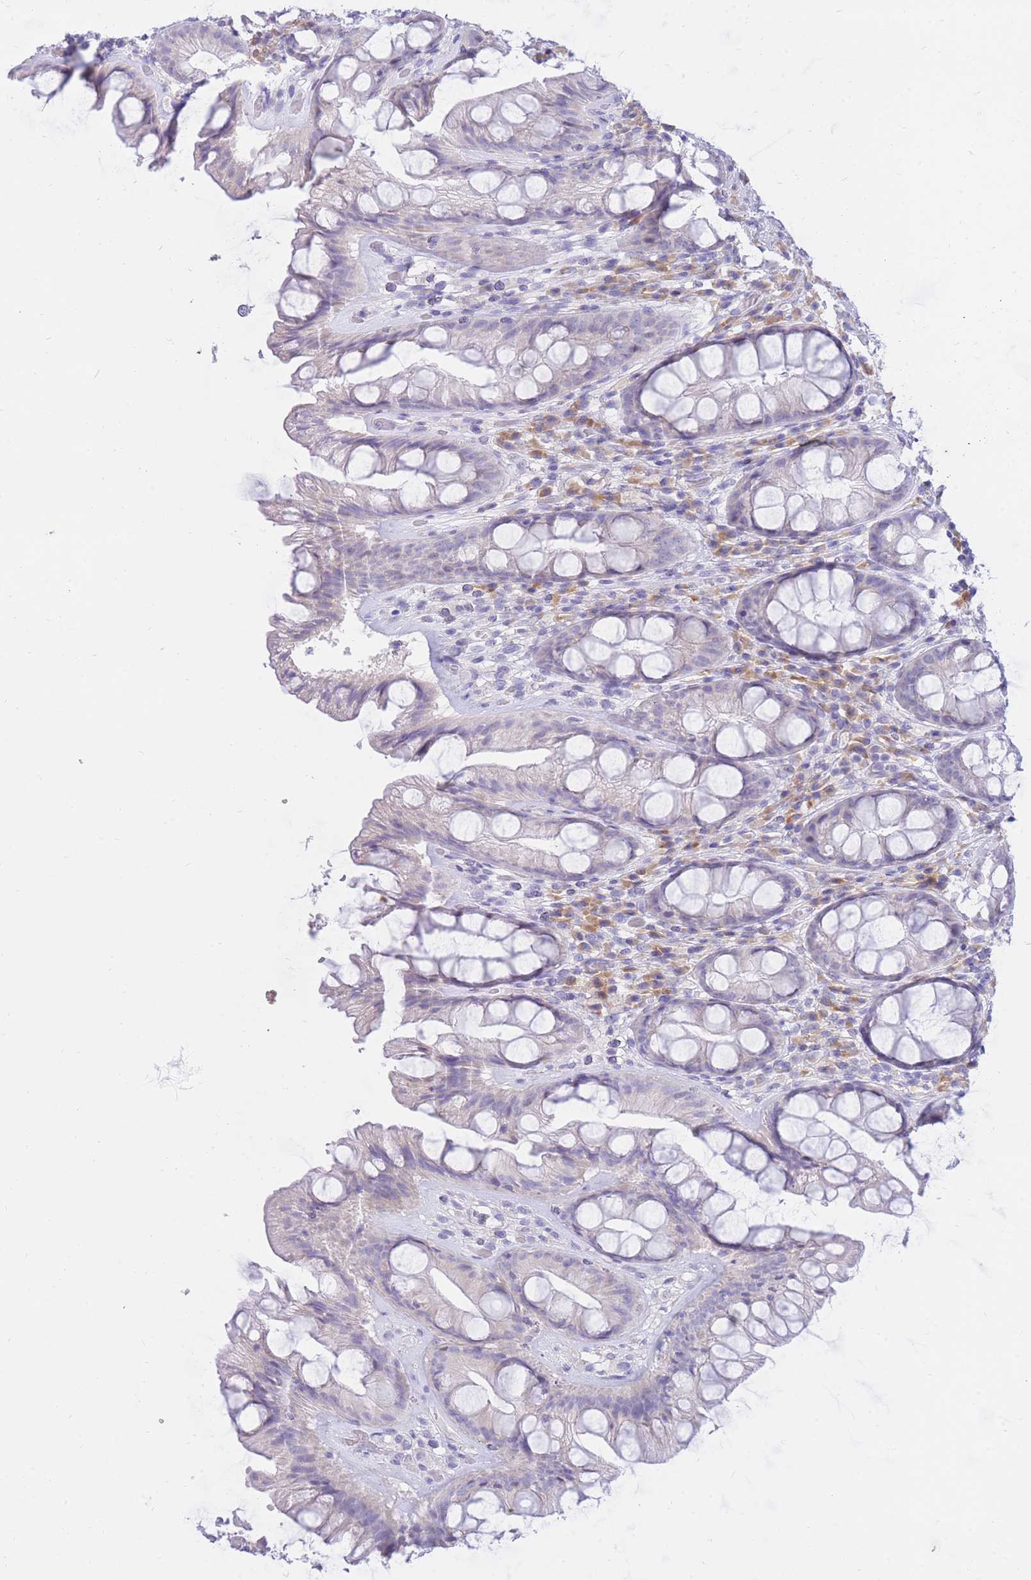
{"staining": {"intensity": "negative", "quantity": "none", "location": "none"}, "tissue": "rectum", "cell_type": "Glandular cells", "image_type": "normal", "snomed": [{"axis": "morphology", "description": "Normal tissue, NOS"}, {"axis": "topography", "description": "Rectum"}], "caption": "Glandular cells show no significant staining in benign rectum. (DAB (3,3'-diaminobenzidine) IHC with hematoxylin counter stain).", "gene": "SSUH2", "patient": {"sex": "male", "age": 74}}